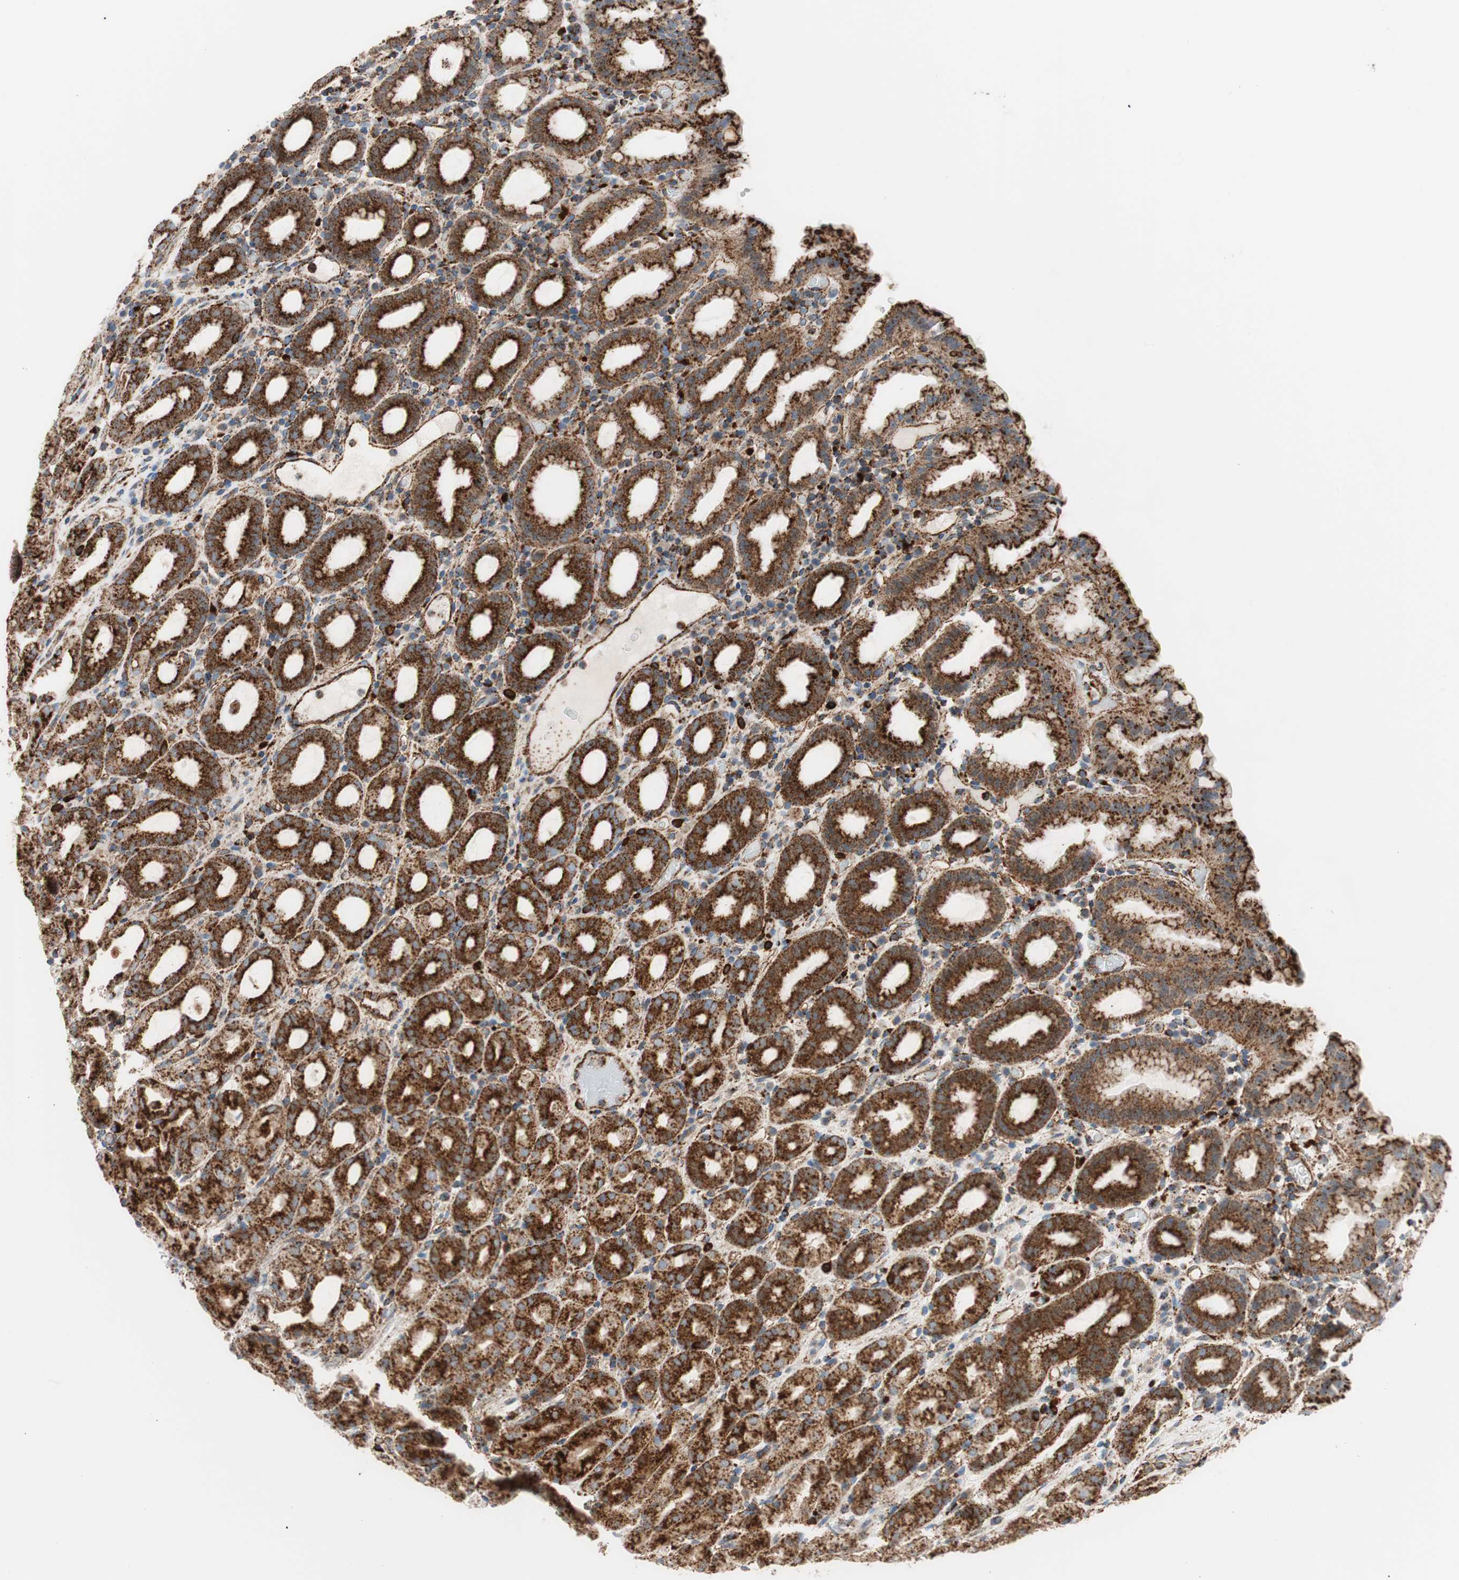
{"staining": {"intensity": "strong", "quantity": ">75%", "location": "cytoplasmic/membranous"}, "tissue": "stomach", "cell_type": "Glandular cells", "image_type": "normal", "snomed": [{"axis": "morphology", "description": "Normal tissue, NOS"}, {"axis": "topography", "description": "Stomach, upper"}], "caption": "A high amount of strong cytoplasmic/membranous staining is seen in about >75% of glandular cells in normal stomach.", "gene": "LAMP1", "patient": {"sex": "male", "age": 68}}